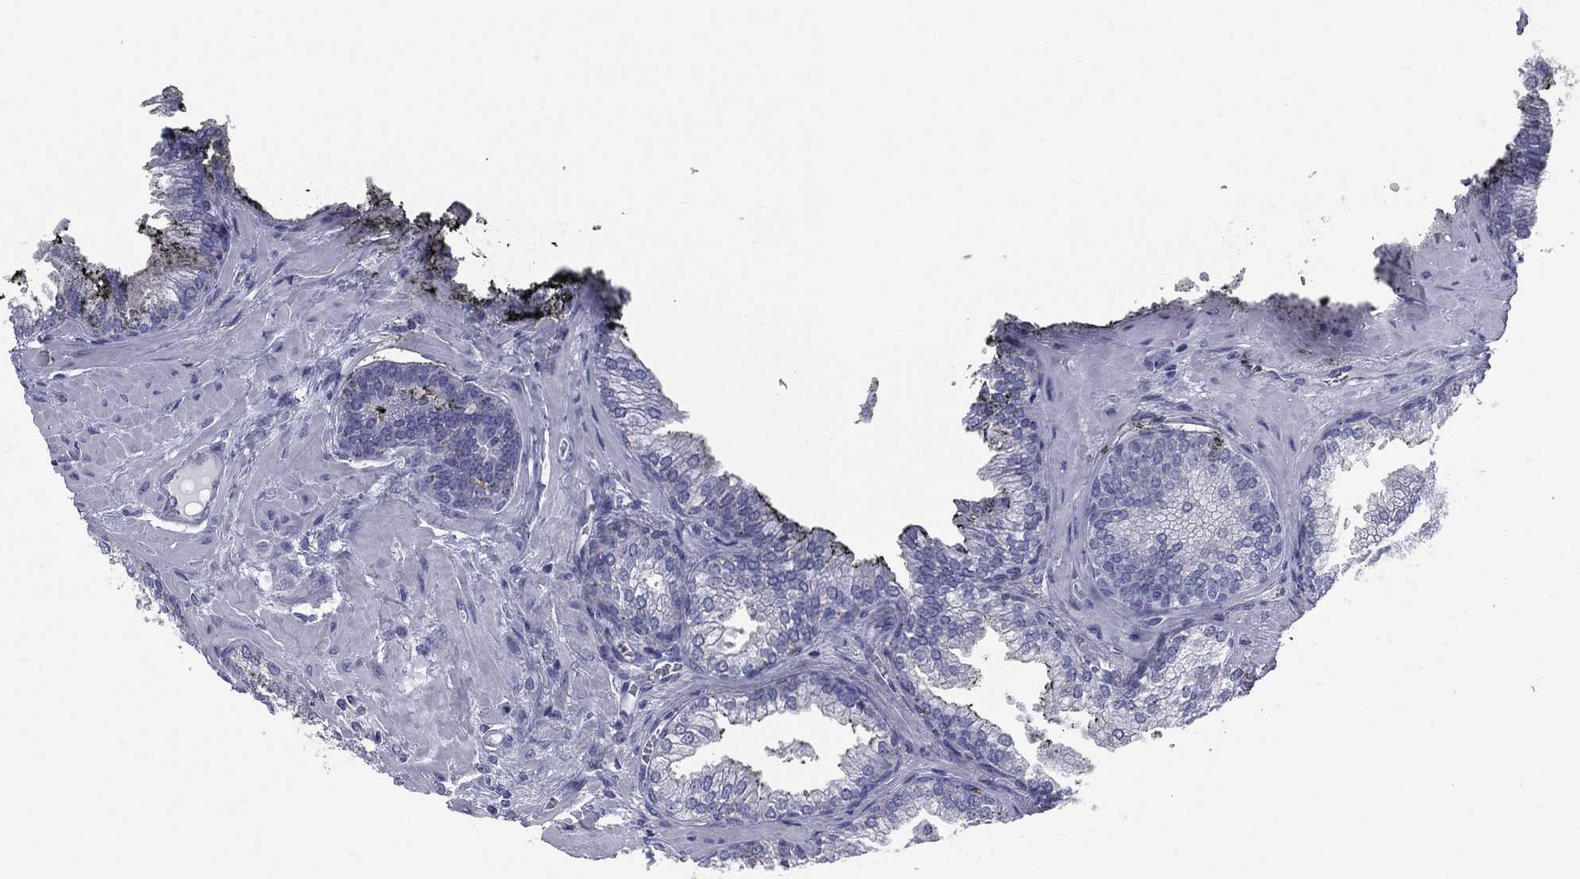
{"staining": {"intensity": "negative", "quantity": "none", "location": "none"}, "tissue": "prostate cancer", "cell_type": "Tumor cells", "image_type": "cancer", "snomed": [{"axis": "morphology", "description": "Adenocarcinoma, Low grade"}, {"axis": "topography", "description": "Prostate"}], "caption": "Prostate cancer (adenocarcinoma (low-grade)) was stained to show a protein in brown. There is no significant expression in tumor cells.", "gene": "MLN", "patient": {"sex": "male", "age": 72}}